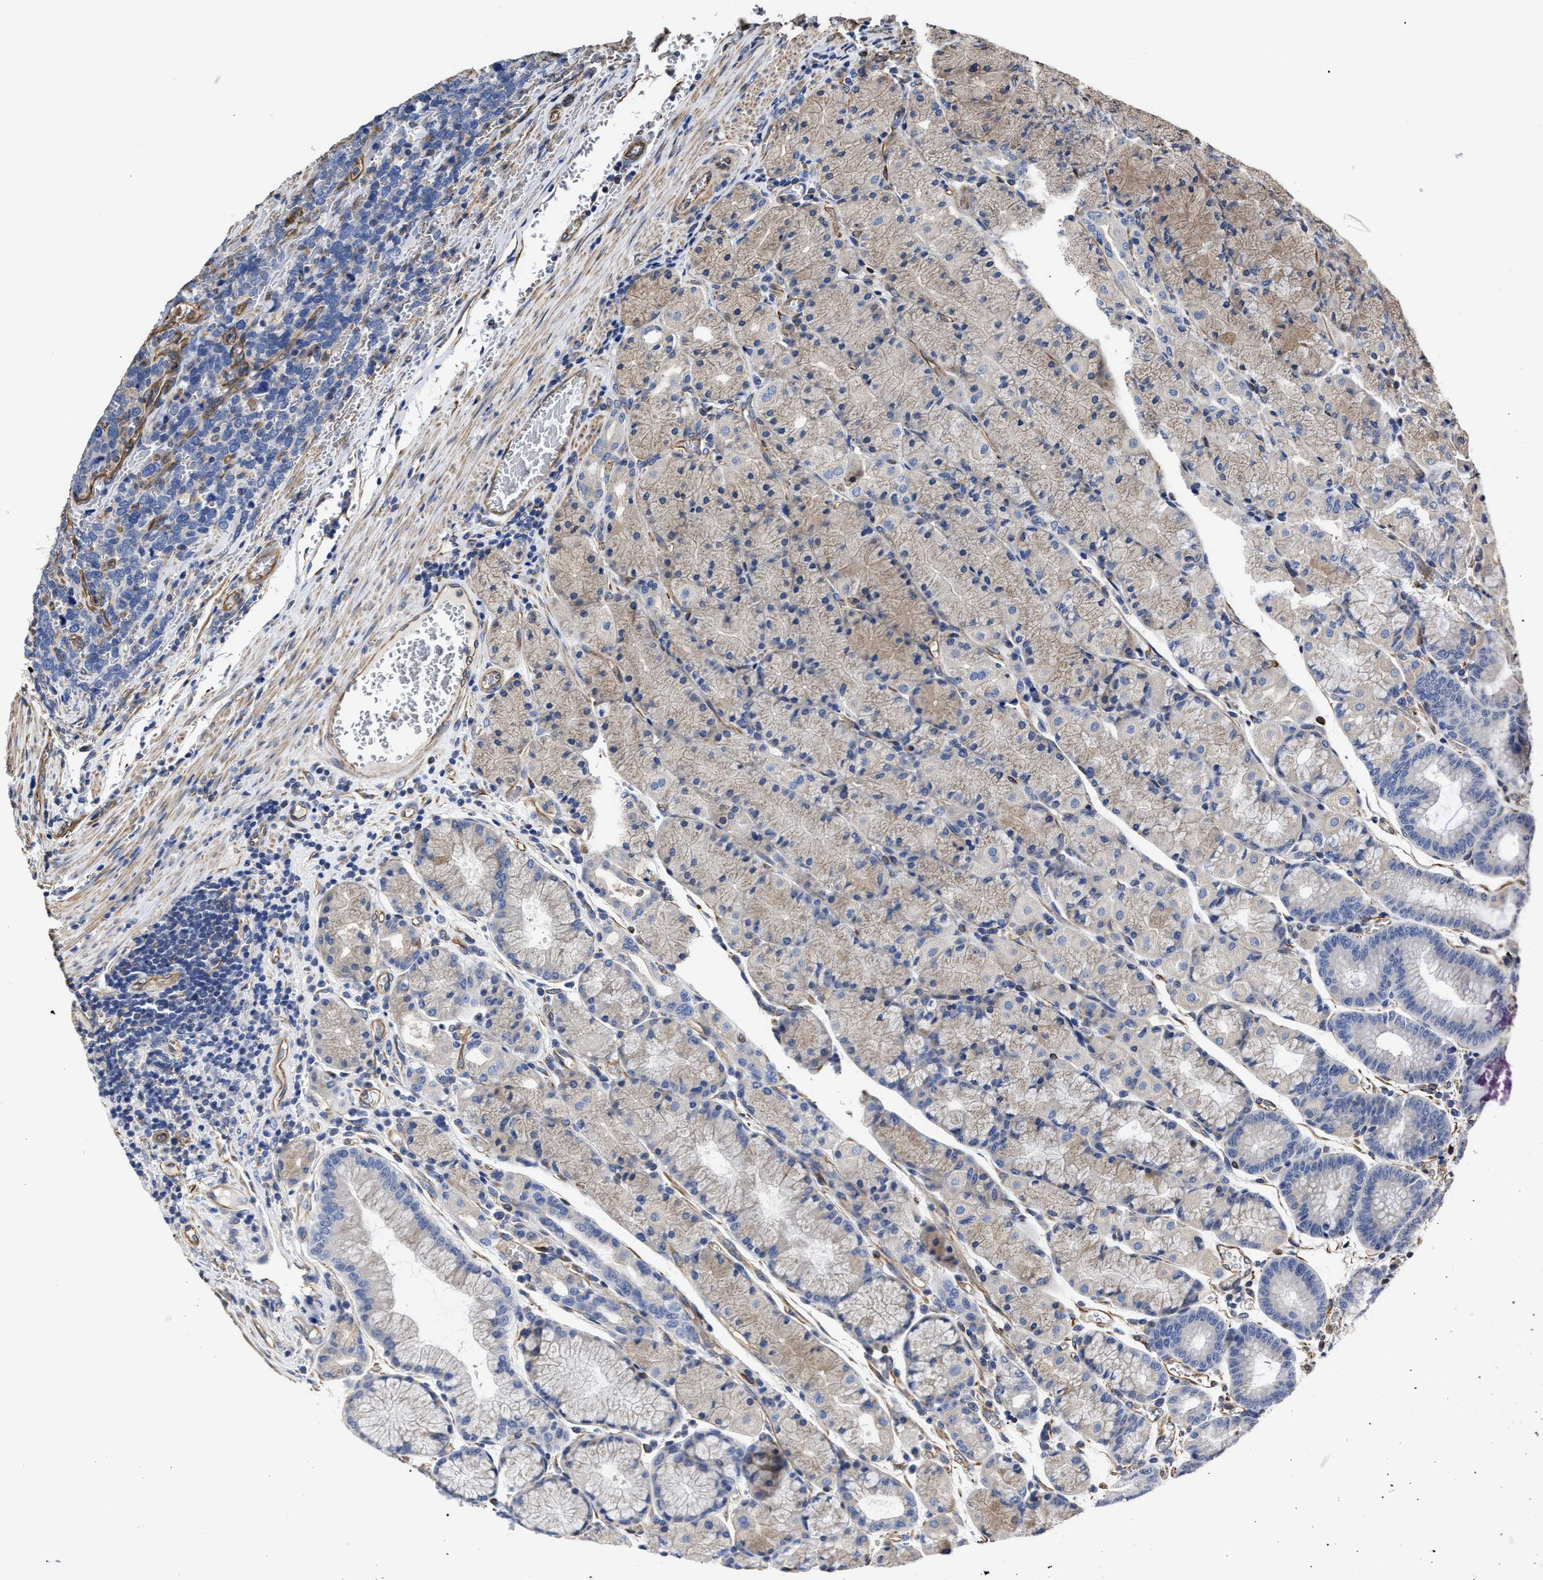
{"staining": {"intensity": "weak", "quantity": "<25%", "location": "cytoplasmic/membranous"}, "tissue": "stomach", "cell_type": "Glandular cells", "image_type": "normal", "snomed": [{"axis": "morphology", "description": "Normal tissue, NOS"}, {"axis": "morphology", "description": "Carcinoid, malignant, NOS"}, {"axis": "topography", "description": "Stomach, upper"}], "caption": "Immunohistochemical staining of unremarkable human stomach exhibits no significant expression in glandular cells.", "gene": "TSPAN33", "patient": {"sex": "male", "age": 39}}